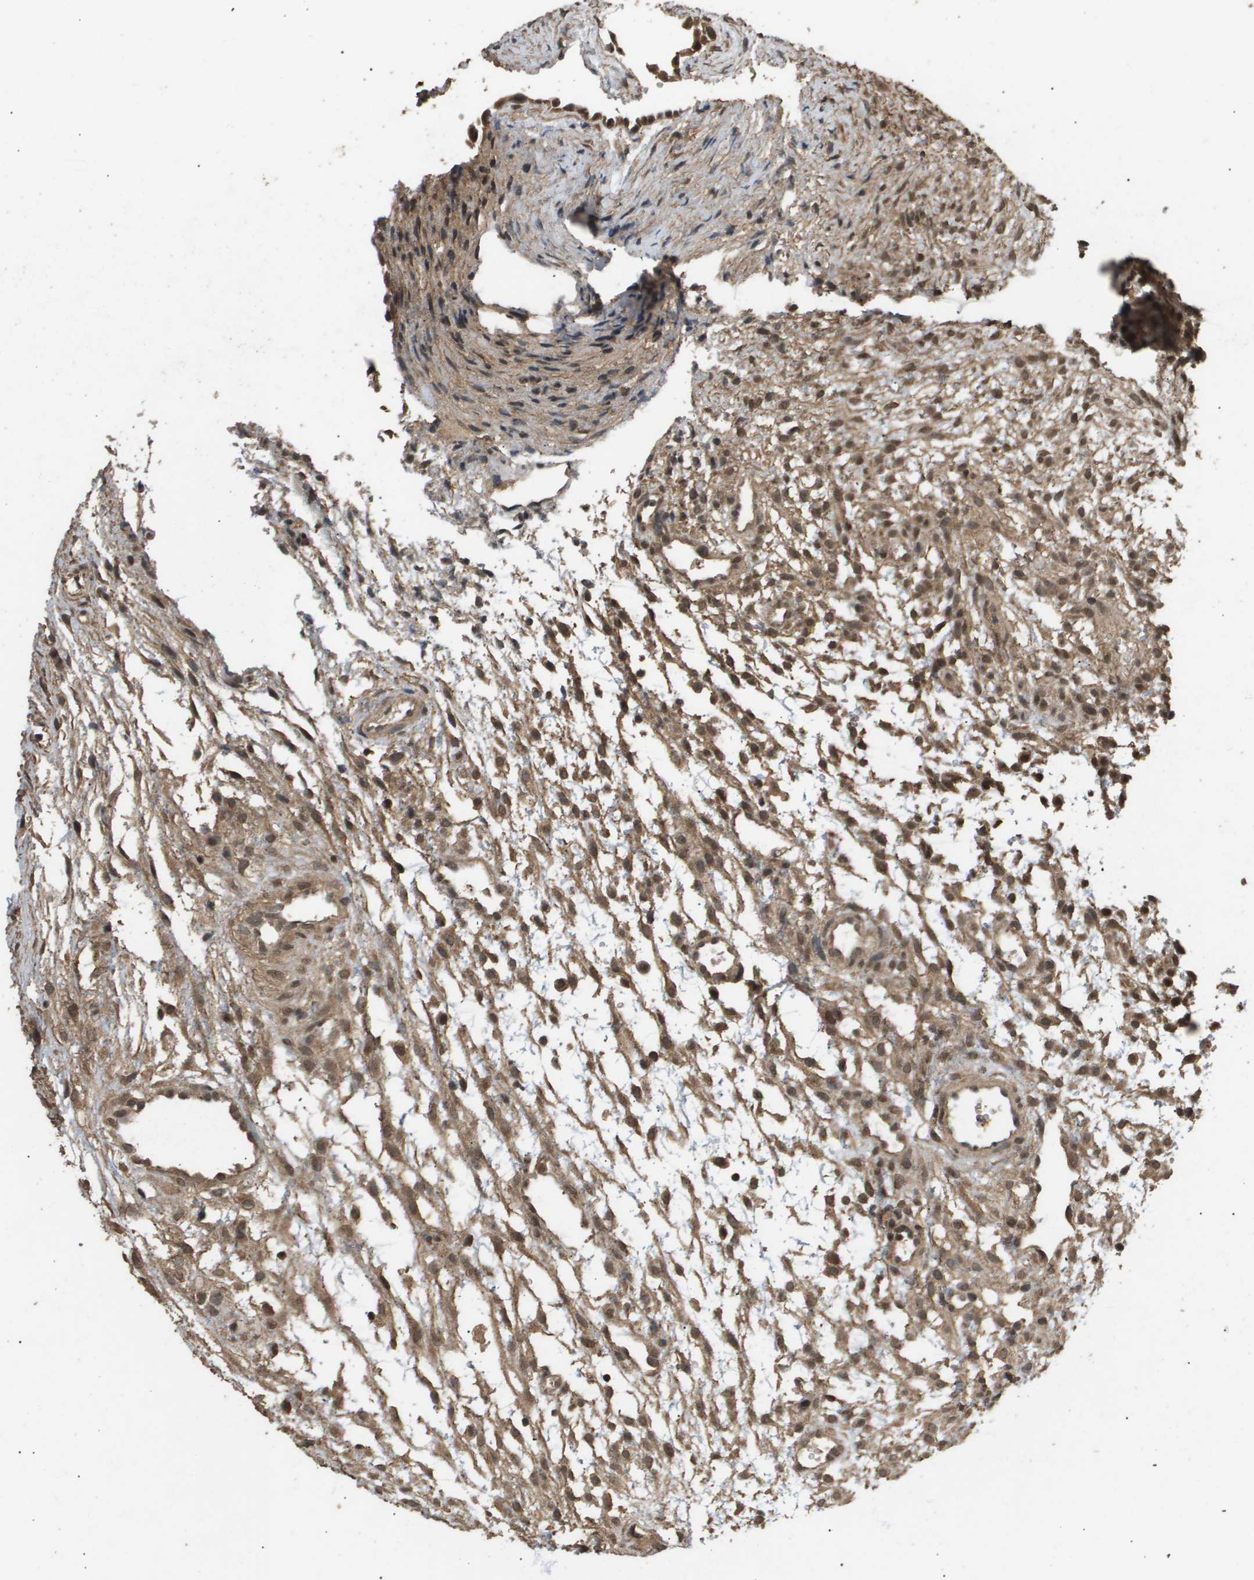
{"staining": {"intensity": "moderate", "quantity": ">75%", "location": "cytoplasmic/membranous,nuclear"}, "tissue": "ovary", "cell_type": "Ovarian stroma cells", "image_type": "normal", "snomed": [{"axis": "morphology", "description": "Normal tissue, NOS"}, {"axis": "topography", "description": "Ovary"}], "caption": "Immunohistochemistry (DAB (3,3'-diaminobenzidine)) staining of normal ovary demonstrates moderate cytoplasmic/membranous,nuclear protein expression in about >75% of ovarian stroma cells.", "gene": "ING1", "patient": {"sex": "female", "age": 60}}